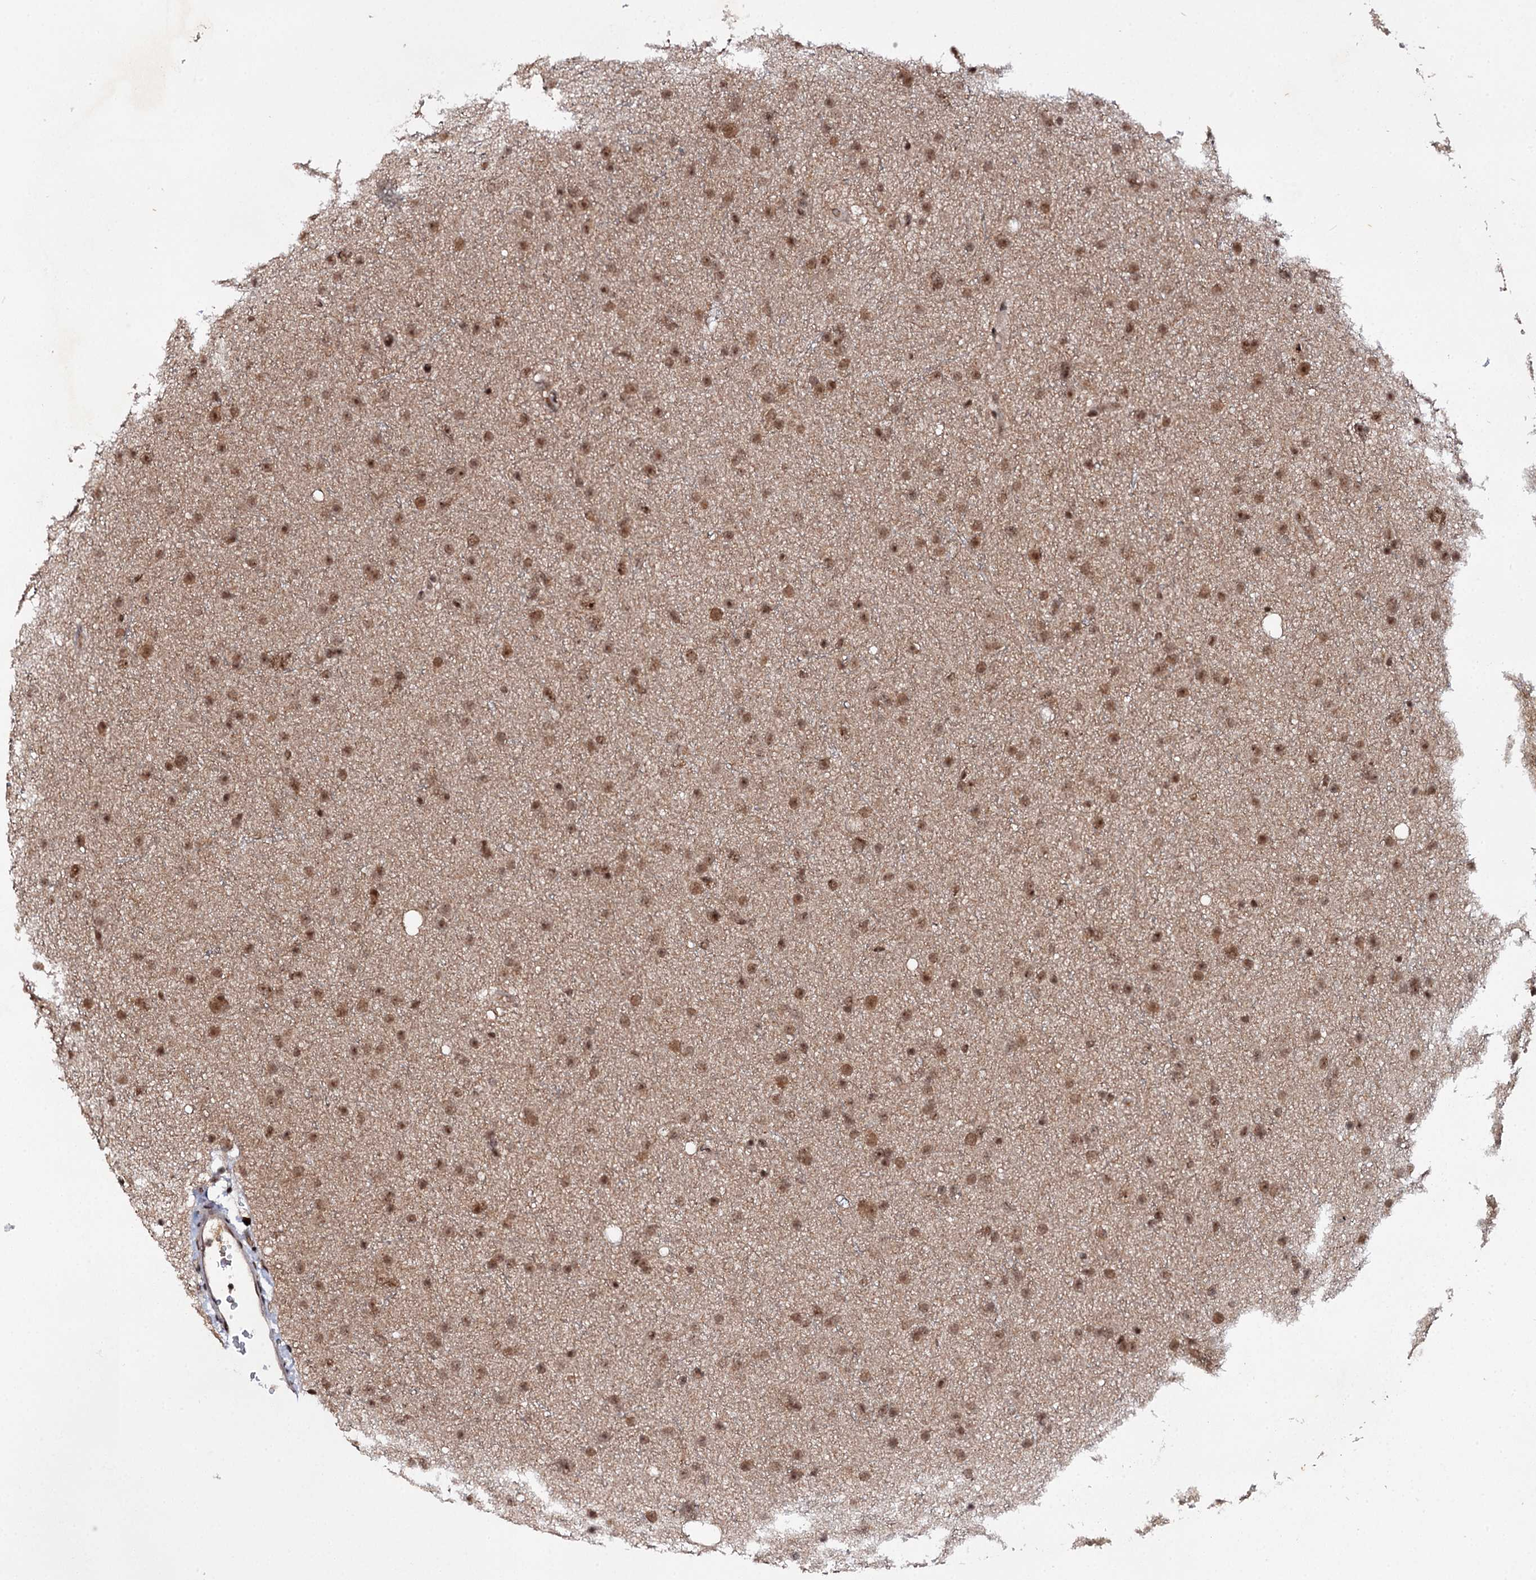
{"staining": {"intensity": "moderate", "quantity": ">75%", "location": "nuclear"}, "tissue": "glioma", "cell_type": "Tumor cells", "image_type": "cancer", "snomed": [{"axis": "morphology", "description": "Glioma, malignant, Low grade"}, {"axis": "topography", "description": "Cerebral cortex"}], "caption": "A medium amount of moderate nuclear staining is present in about >75% of tumor cells in low-grade glioma (malignant) tissue. (IHC, brightfield microscopy, high magnification).", "gene": "BUD13", "patient": {"sex": "female", "age": 39}}